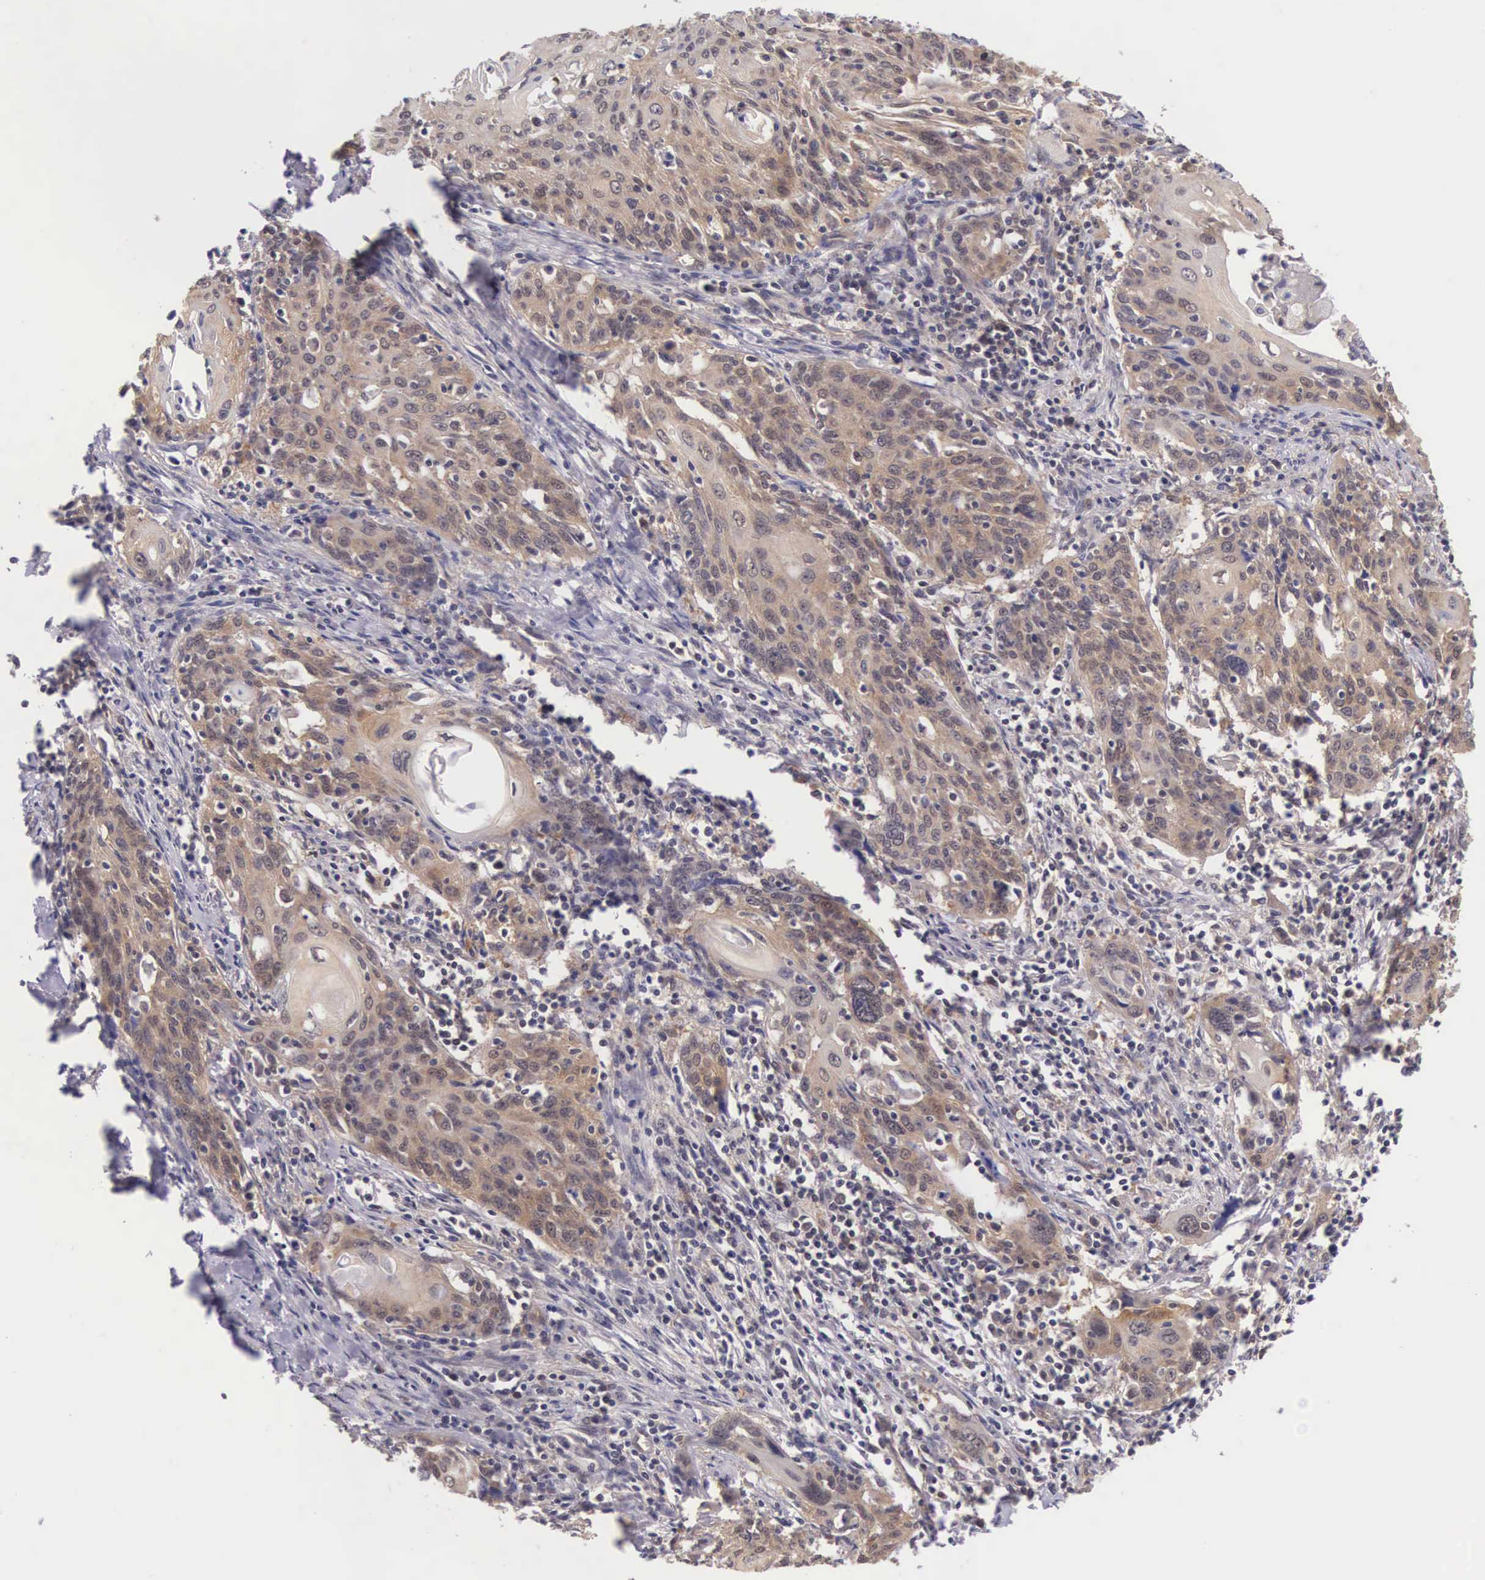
{"staining": {"intensity": "moderate", "quantity": ">75%", "location": "cytoplasmic/membranous"}, "tissue": "cervical cancer", "cell_type": "Tumor cells", "image_type": "cancer", "snomed": [{"axis": "morphology", "description": "Squamous cell carcinoma, NOS"}, {"axis": "topography", "description": "Cervix"}], "caption": "Immunohistochemistry (IHC) micrograph of cervical cancer (squamous cell carcinoma) stained for a protein (brown), which exhibits medium levels of moderate cytoplasmic/membranous staining in about >75% of tumor cells.", "gene": "IGBP1", "patient": {"sex": "female", "age": 54}}